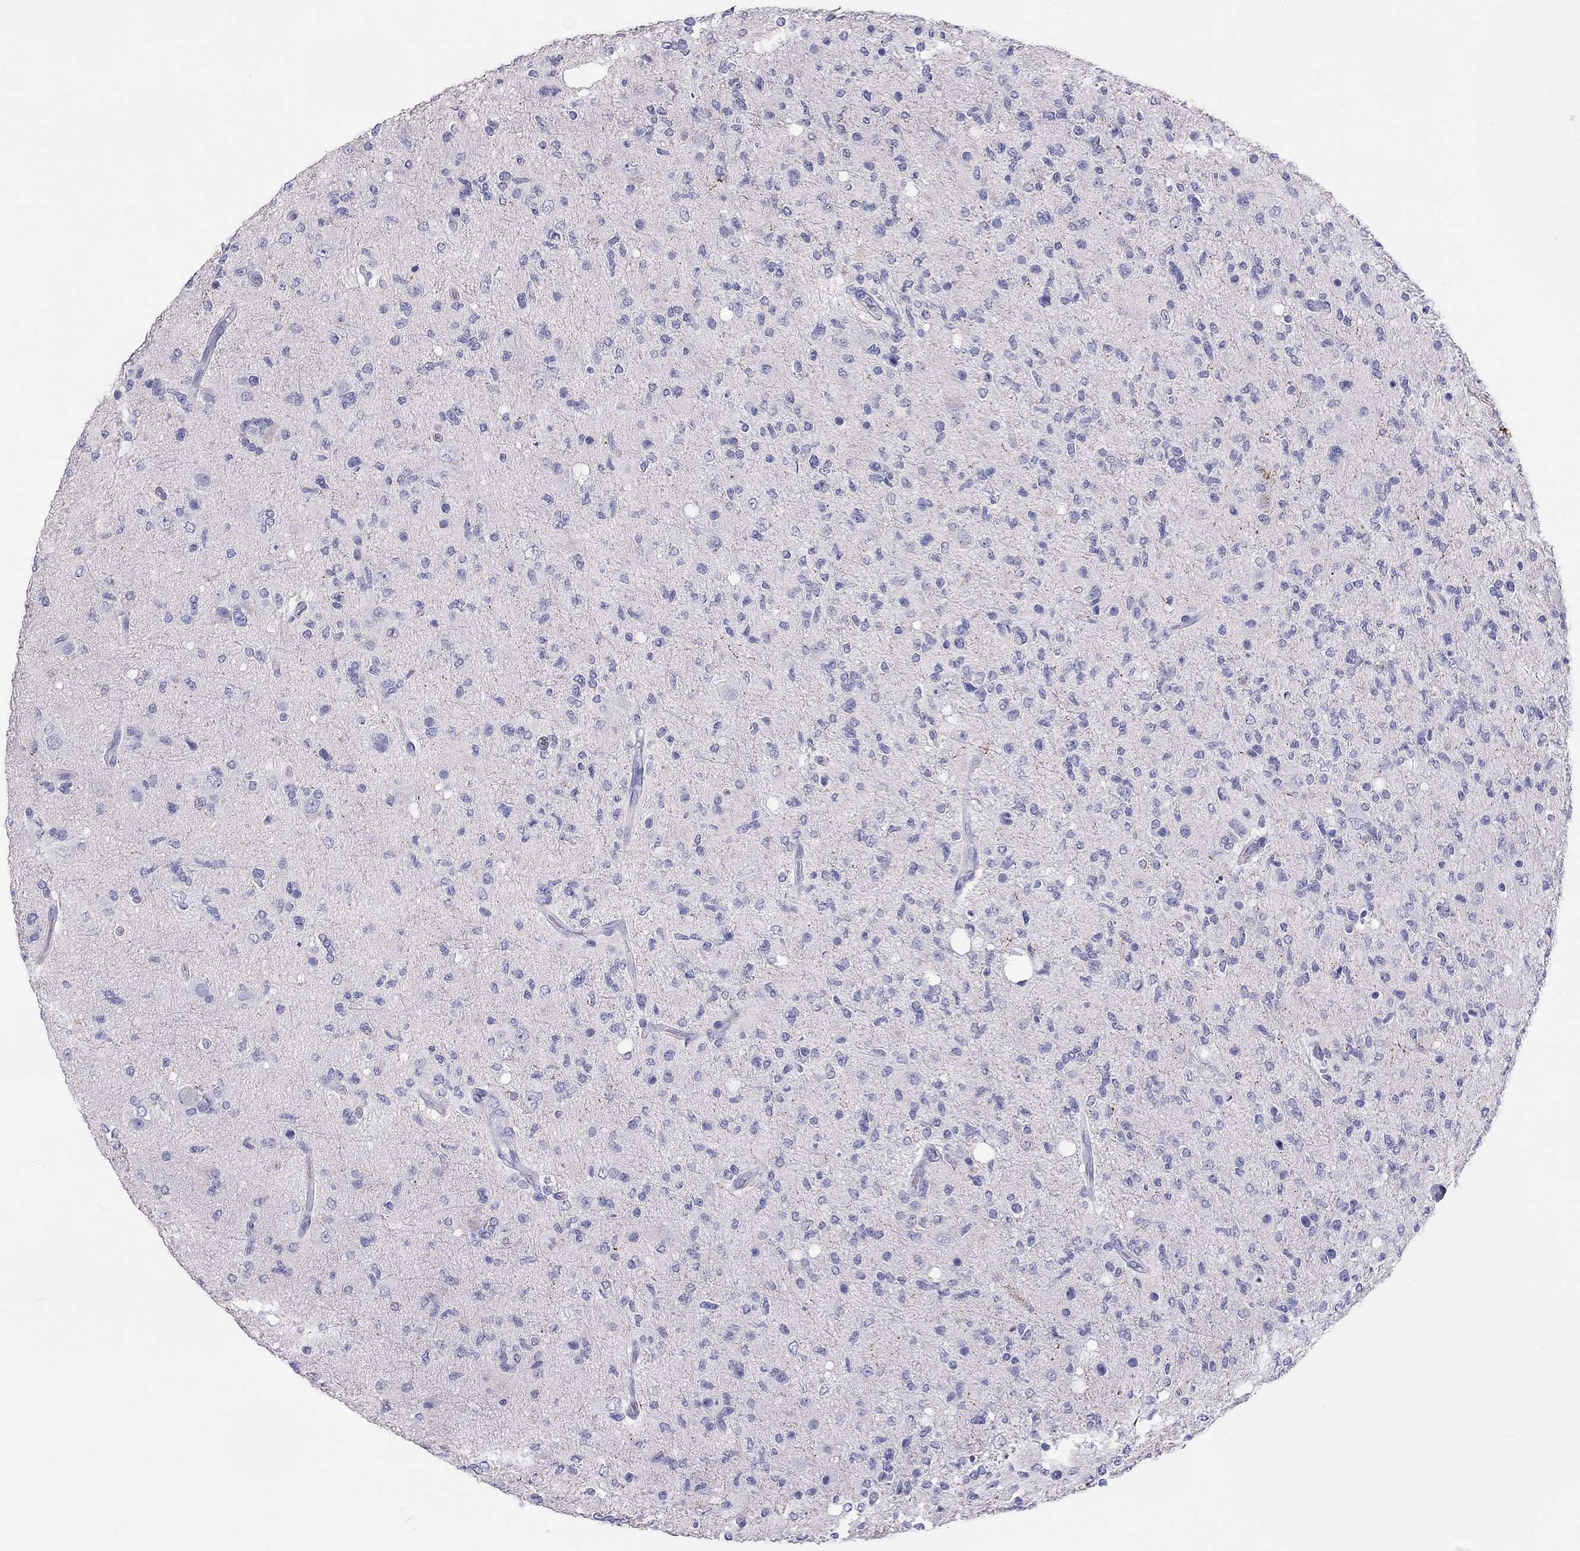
{"staining": {"intensity": "negative", "quantity": "none", "location": "none"}, "tissue": "glioma", "cell_type": "Tumor cells", "image_type": "cancer", "snomed": [{"axis": "morphology", "description": "Glioma, malignant, High grade"}, {"axis": "topography", "description": "Cerebral cortex"}], "caption": "Immunohistochemistry of malignant glioma (high-grade) reveals no positivity in tumor cells.", "gene": "CALHM1", "patient": {"sex": "male", "age": 70}}